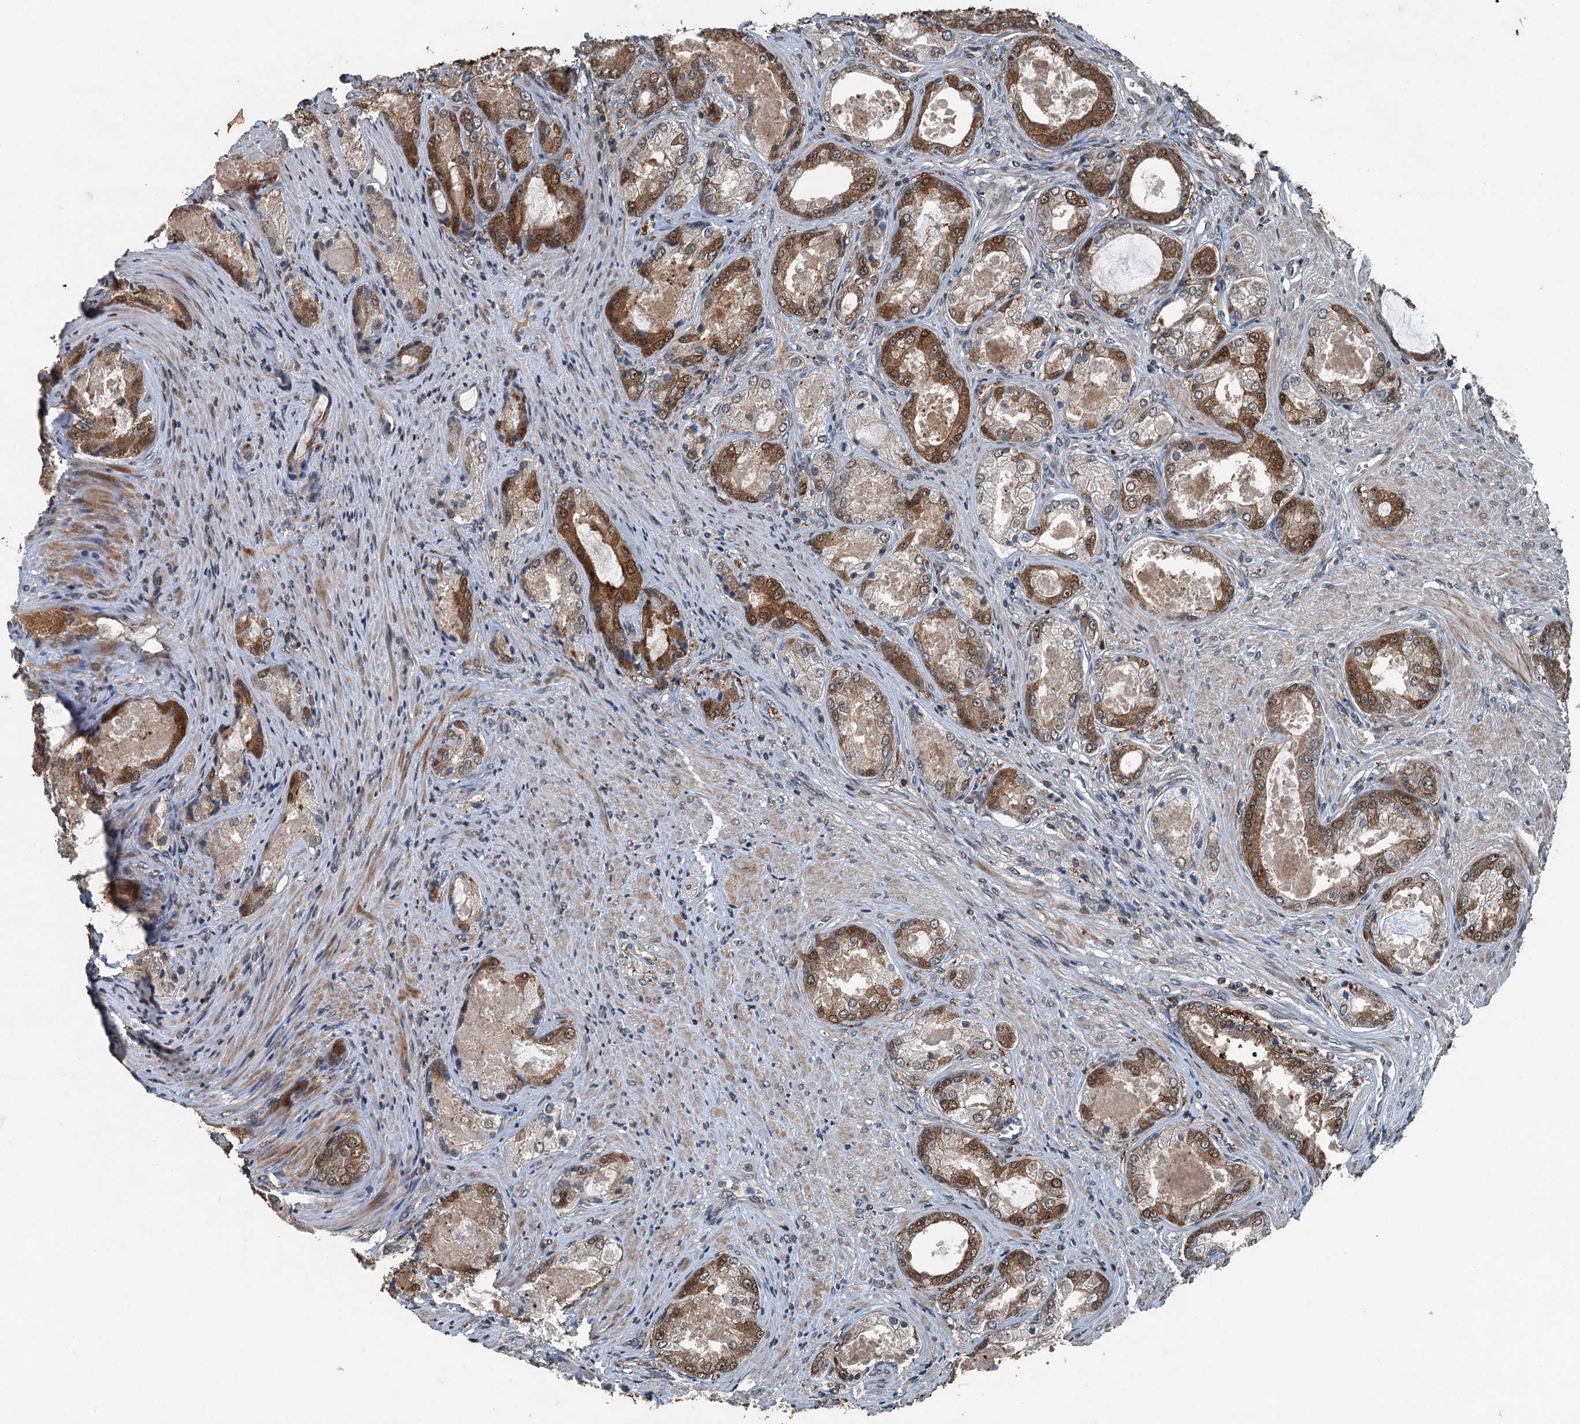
{"staining": {"intensity": "moderate", "quantity": "25%-75%", "location": "cytoplasmic/membranous"}, "tissue": "prostate cancer", "cell_type": "Tumor cells", "image_type": "cancer", "snomed": [{"axis": "morphology", "description": "Adenocarcinoma, Low grade"}, {"axis": "topography", "description": "Prostate"}], "caption": "Prostate cancer stained with a brown dye exhibits moderate cytoplasmic/membranous positive positivity in approximately 25%-75% of tumor cells.", "gene": "TCTN1", "patient": {"sex": "male", "age": 68}}